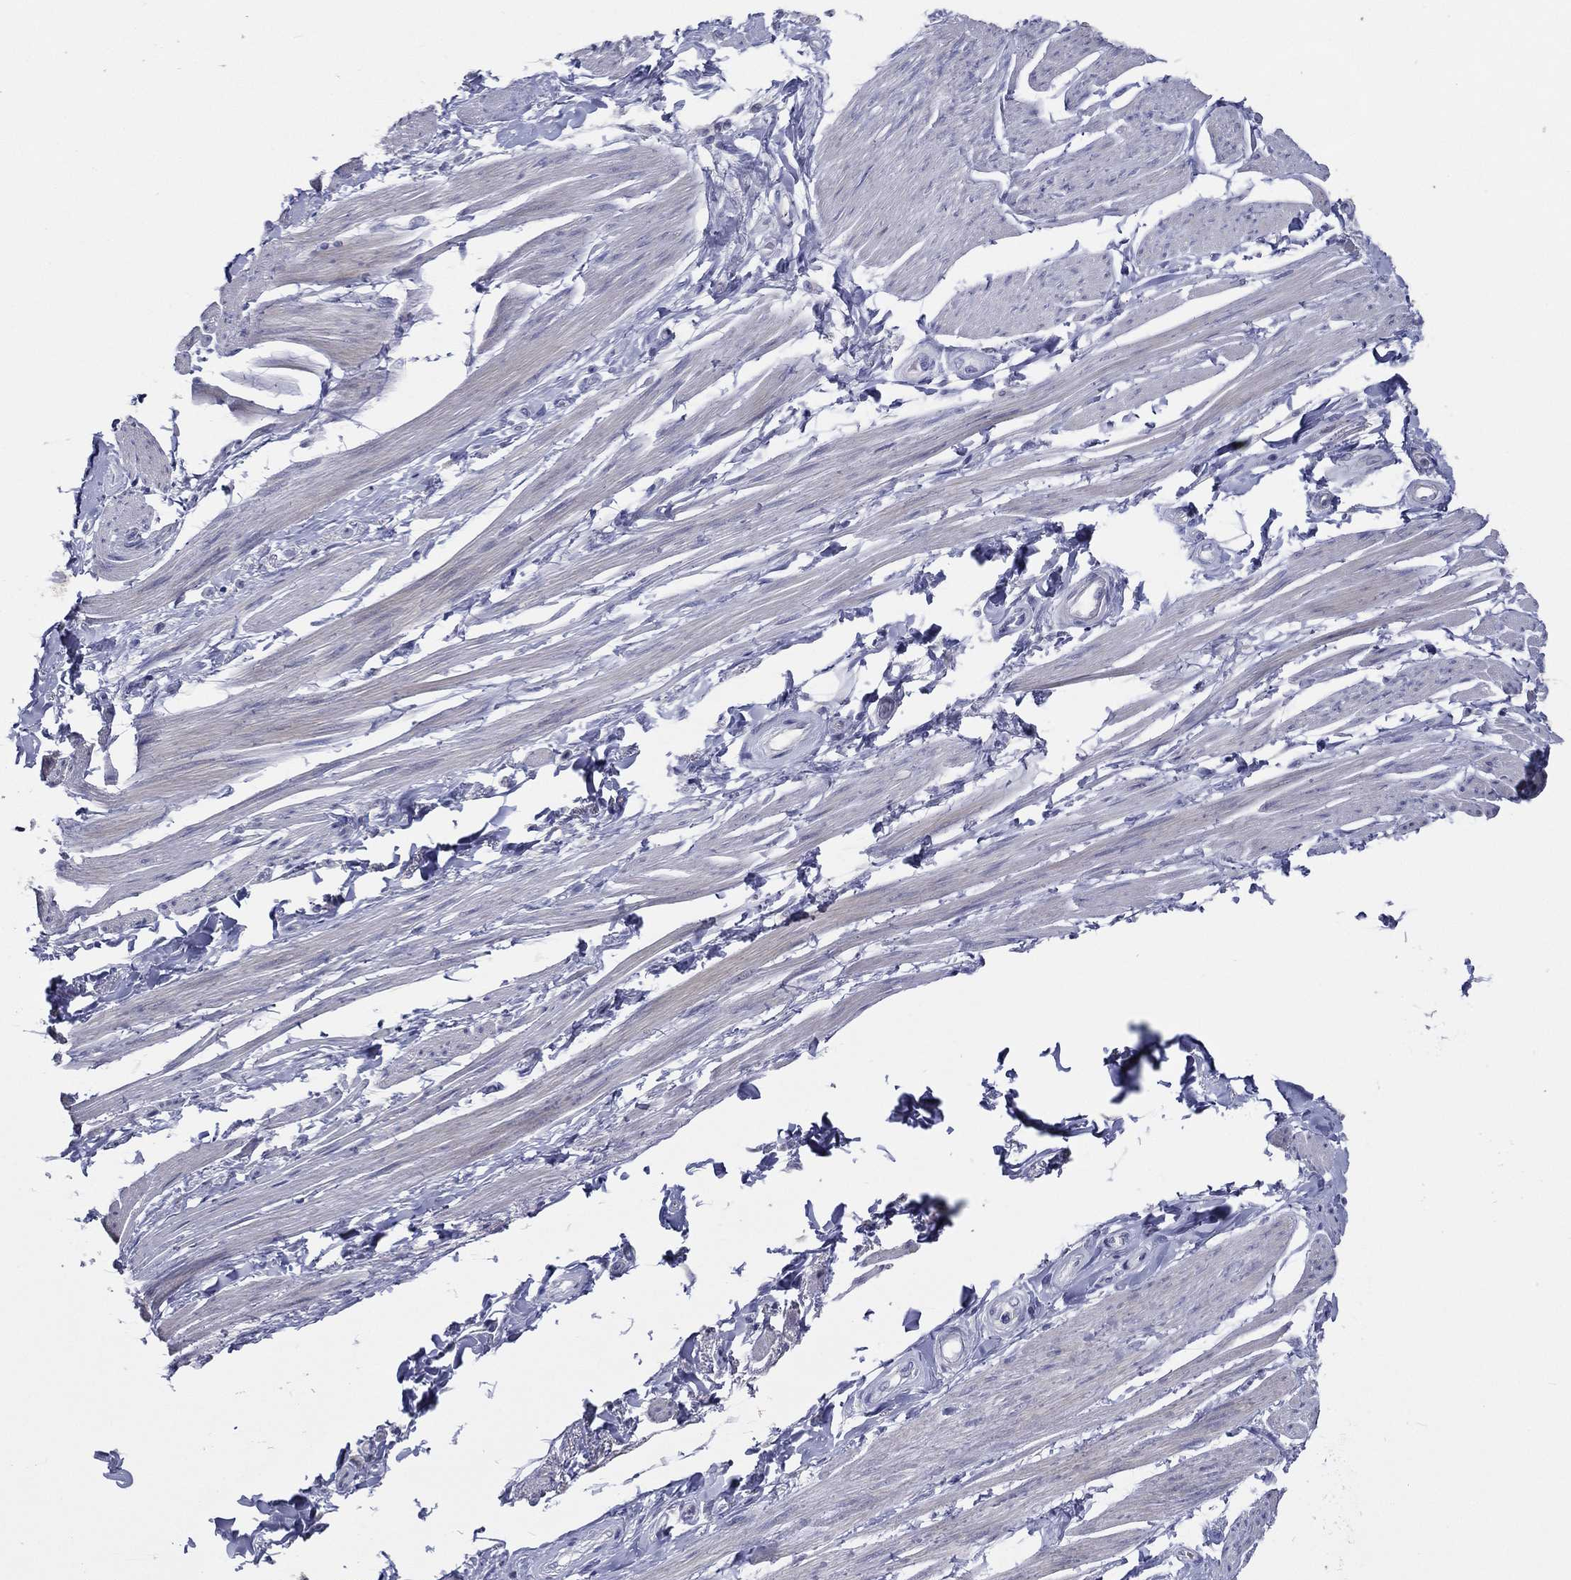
{"staining": {"intensity": "negative", "quantity": "none", "location": "none"}, "tissue": "soft tissue", "cell_type": "Fibroblasts", "image_type": "normal", "snomed": [{"axis": "morphology", "description": "Normal tissue, NOS"}, {"axis": "topography", "description": "Skeletal muscle"}, {"axis": "topography", "description": "Anal"}, {"axis": "topography", "description": "Peripheral nerve tissue"}], "caption": "IHC of normal soft tissue displays no staining in fibroblasts. (DAB immunohistochemistry, high magnification).", "gene": "SLC13A4", "patient": {"sex": "male", "age": 53}}